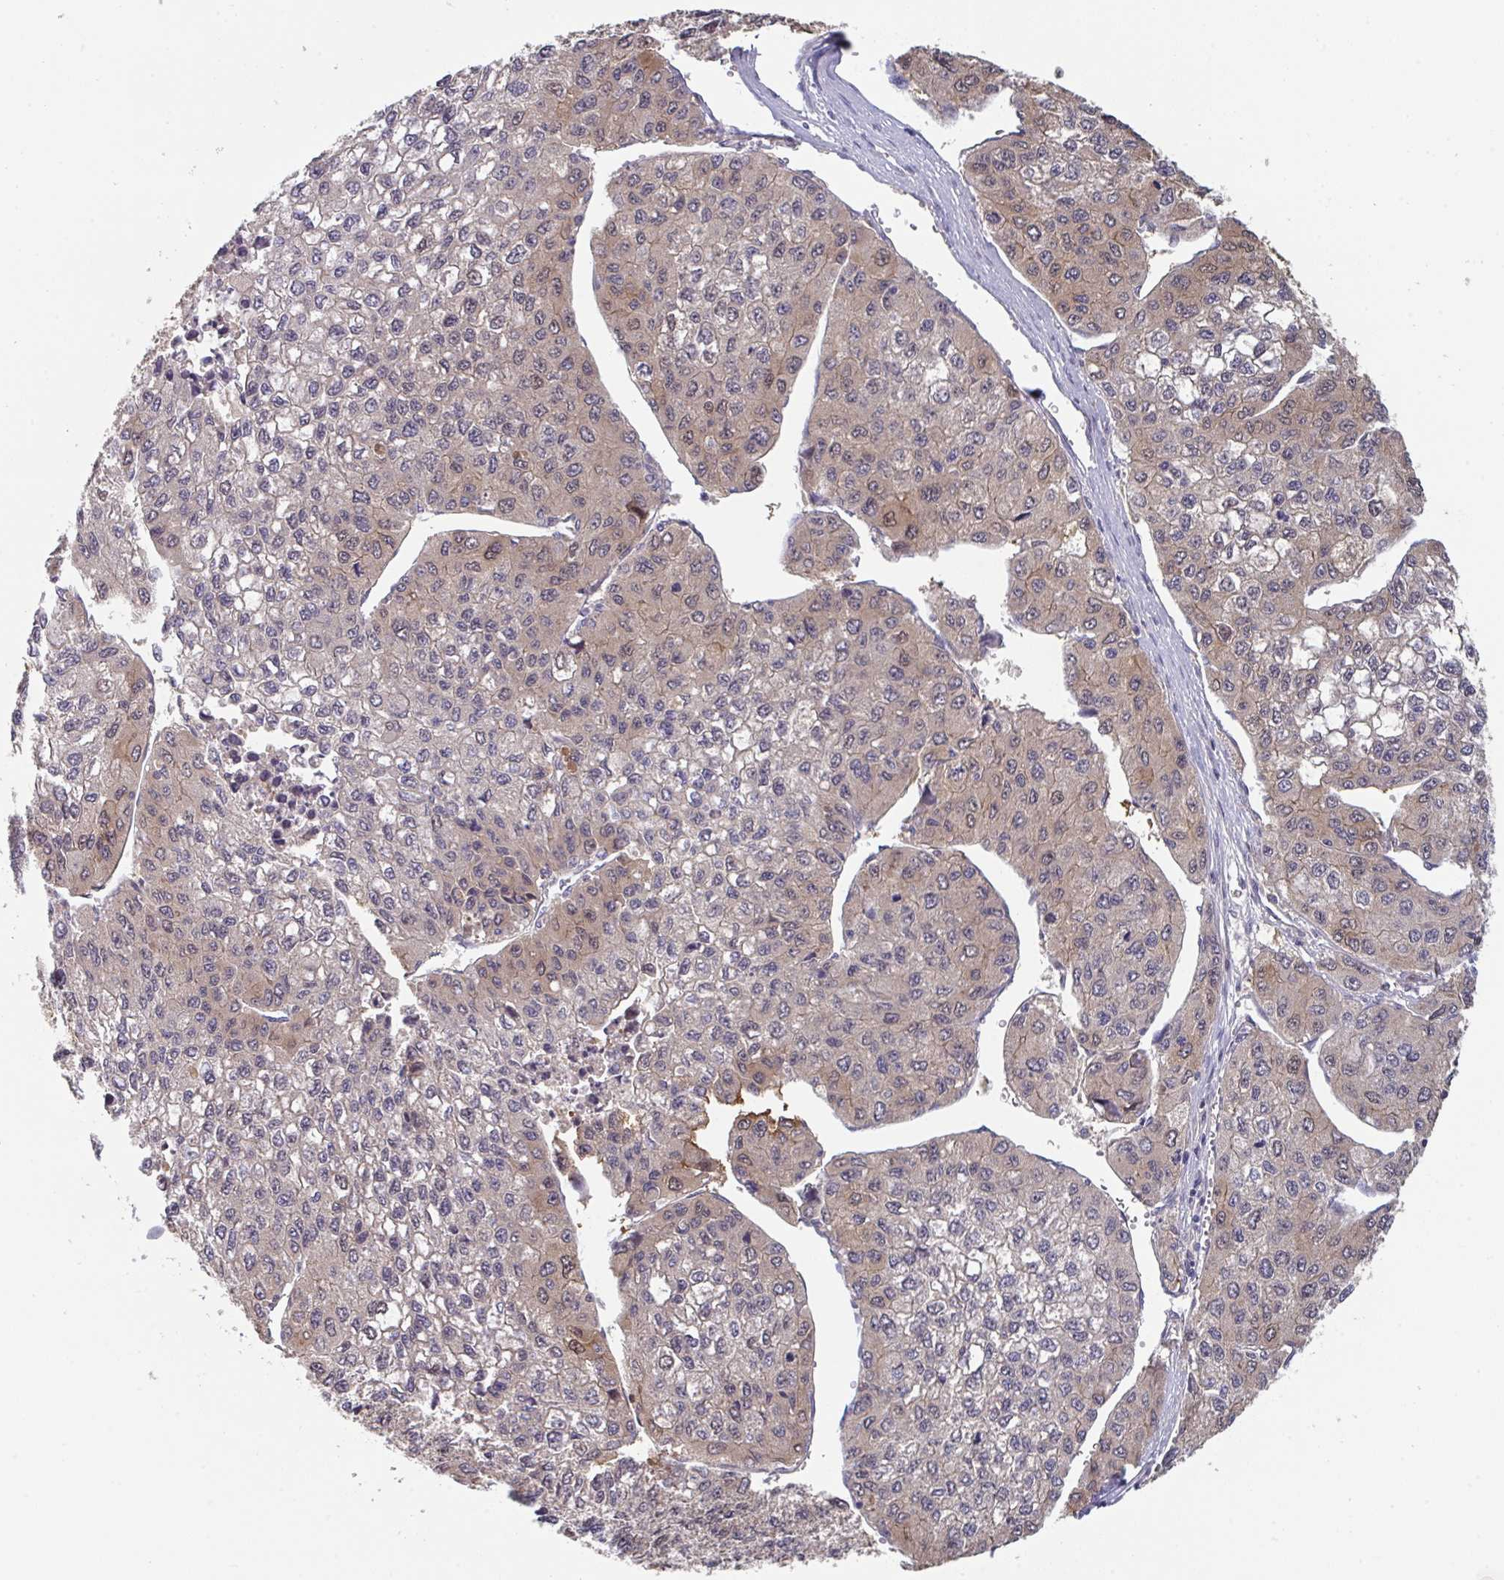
{"staining": {"intensity": "weak", "quantity": "25%-75%", "location": "cytoplasmic/membranous"}, "tissue": "liver cancer", "cell_type": "Tumor cells", "image_type": "cancer", "snomed": [{"axis": "morphology", "description": "Carcinoma, Hepatocellular, NOS"}, {"axis": "topography", "description": "Liver"}], "caption": "Weak cytoplasmic/membranous protein staining is present in about 25%-75% of tumor cells in liver hepatocellular carcinoma. (DAB IHC, brown staining for protein, blue staining for nuclei).", "gene": "PTPRD", "patient": {"sex": "female", "age": 66}}